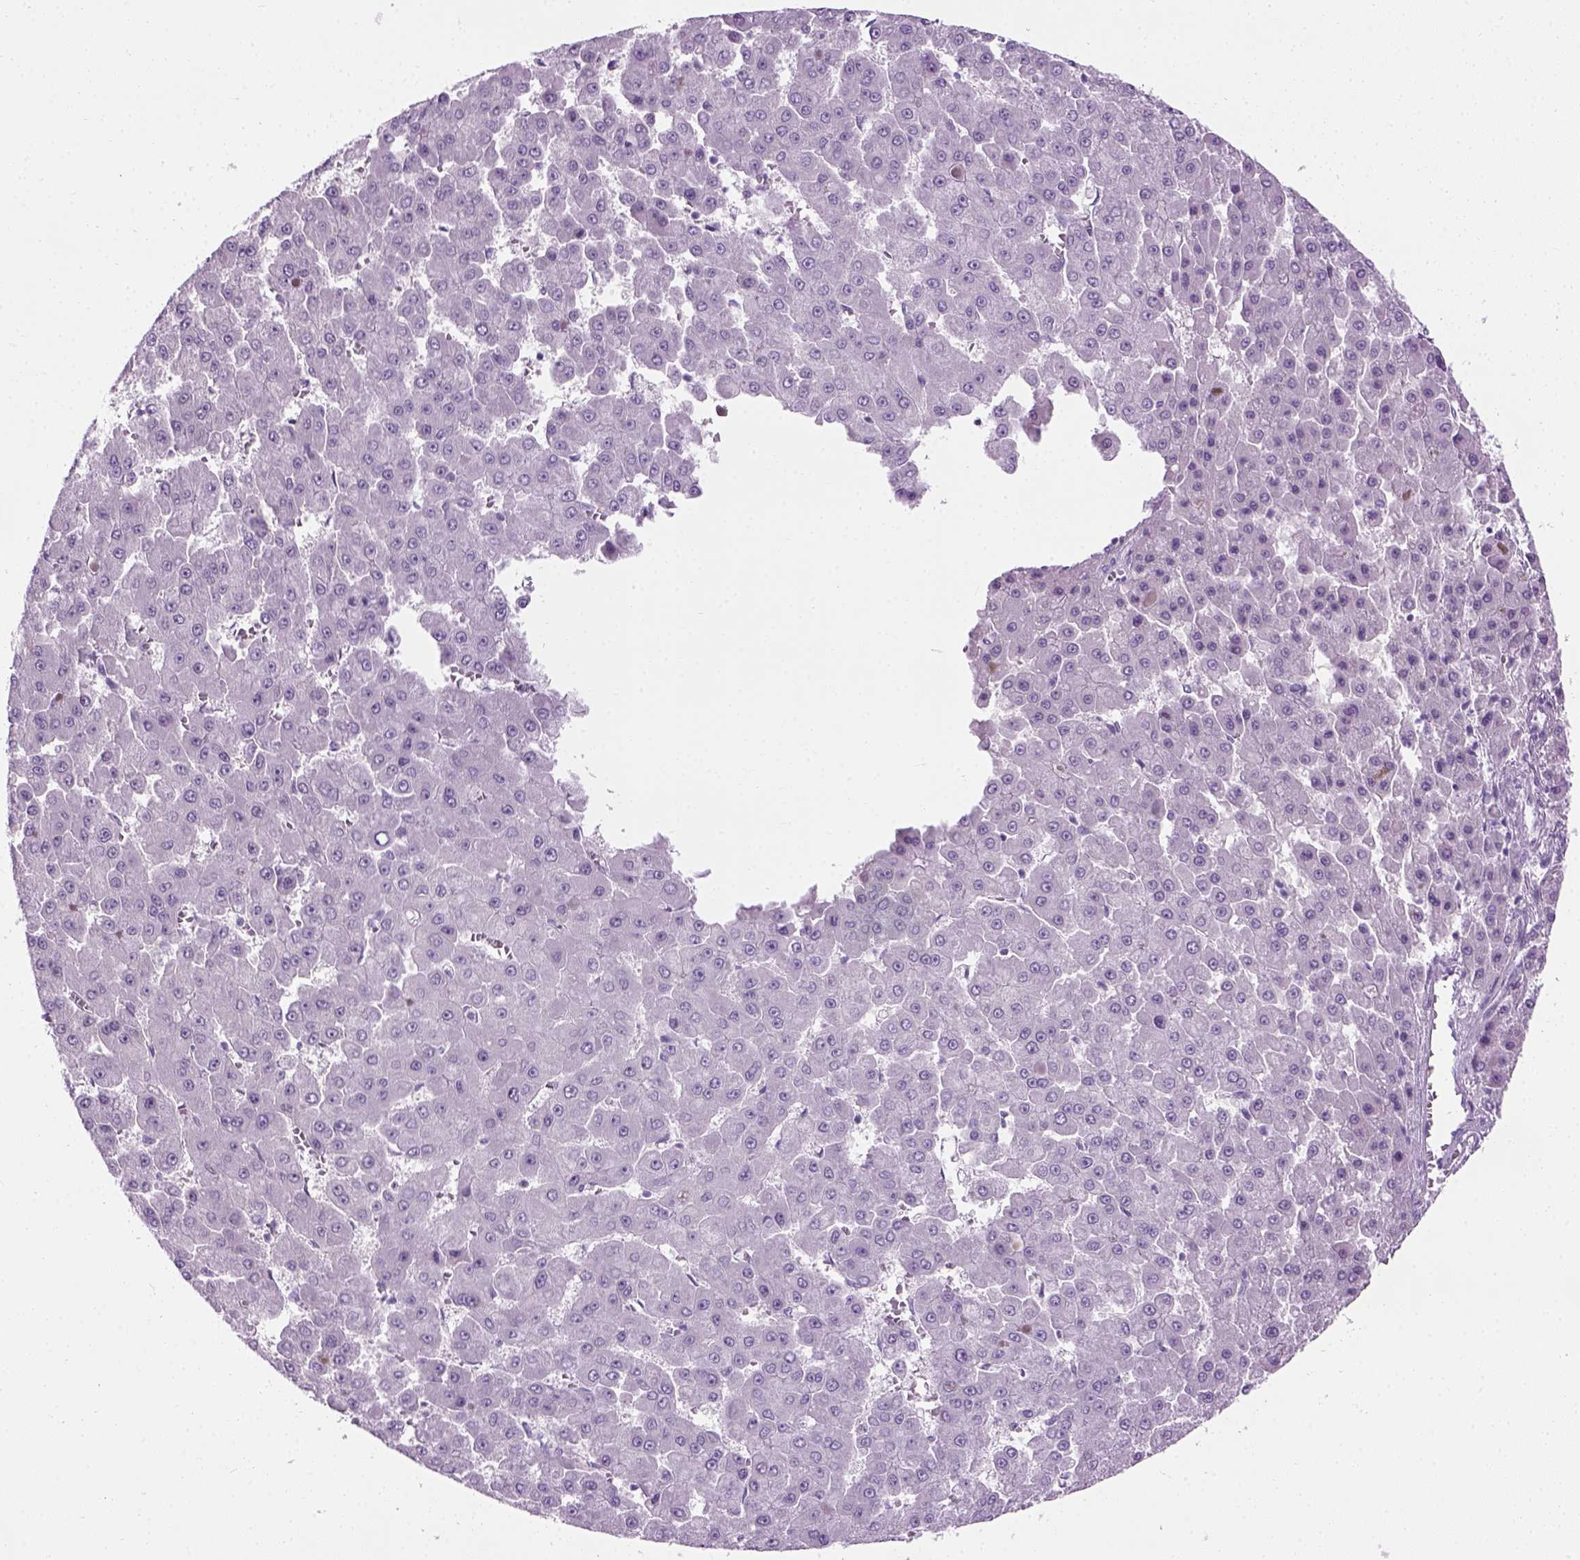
{"staining": {"intensity": "negative", "quantity": "none", "location": "none"}, "tissue": "liver cancer", "cell_type": "Tumor cells", "image_type": "cancer", "snomed": [{"axis": "morphology", "description": "Carcinoma, Hepatocellular, NOS"}, {"axis": "topography", "description": "Liver"}], "caption": "Liver hepatocellular carcinoma was stained to show a protein in brown. There is no significant staining in tumor cells.", "gene": "CIBAR2", "patient": {"sex": "male", "age": 78}}